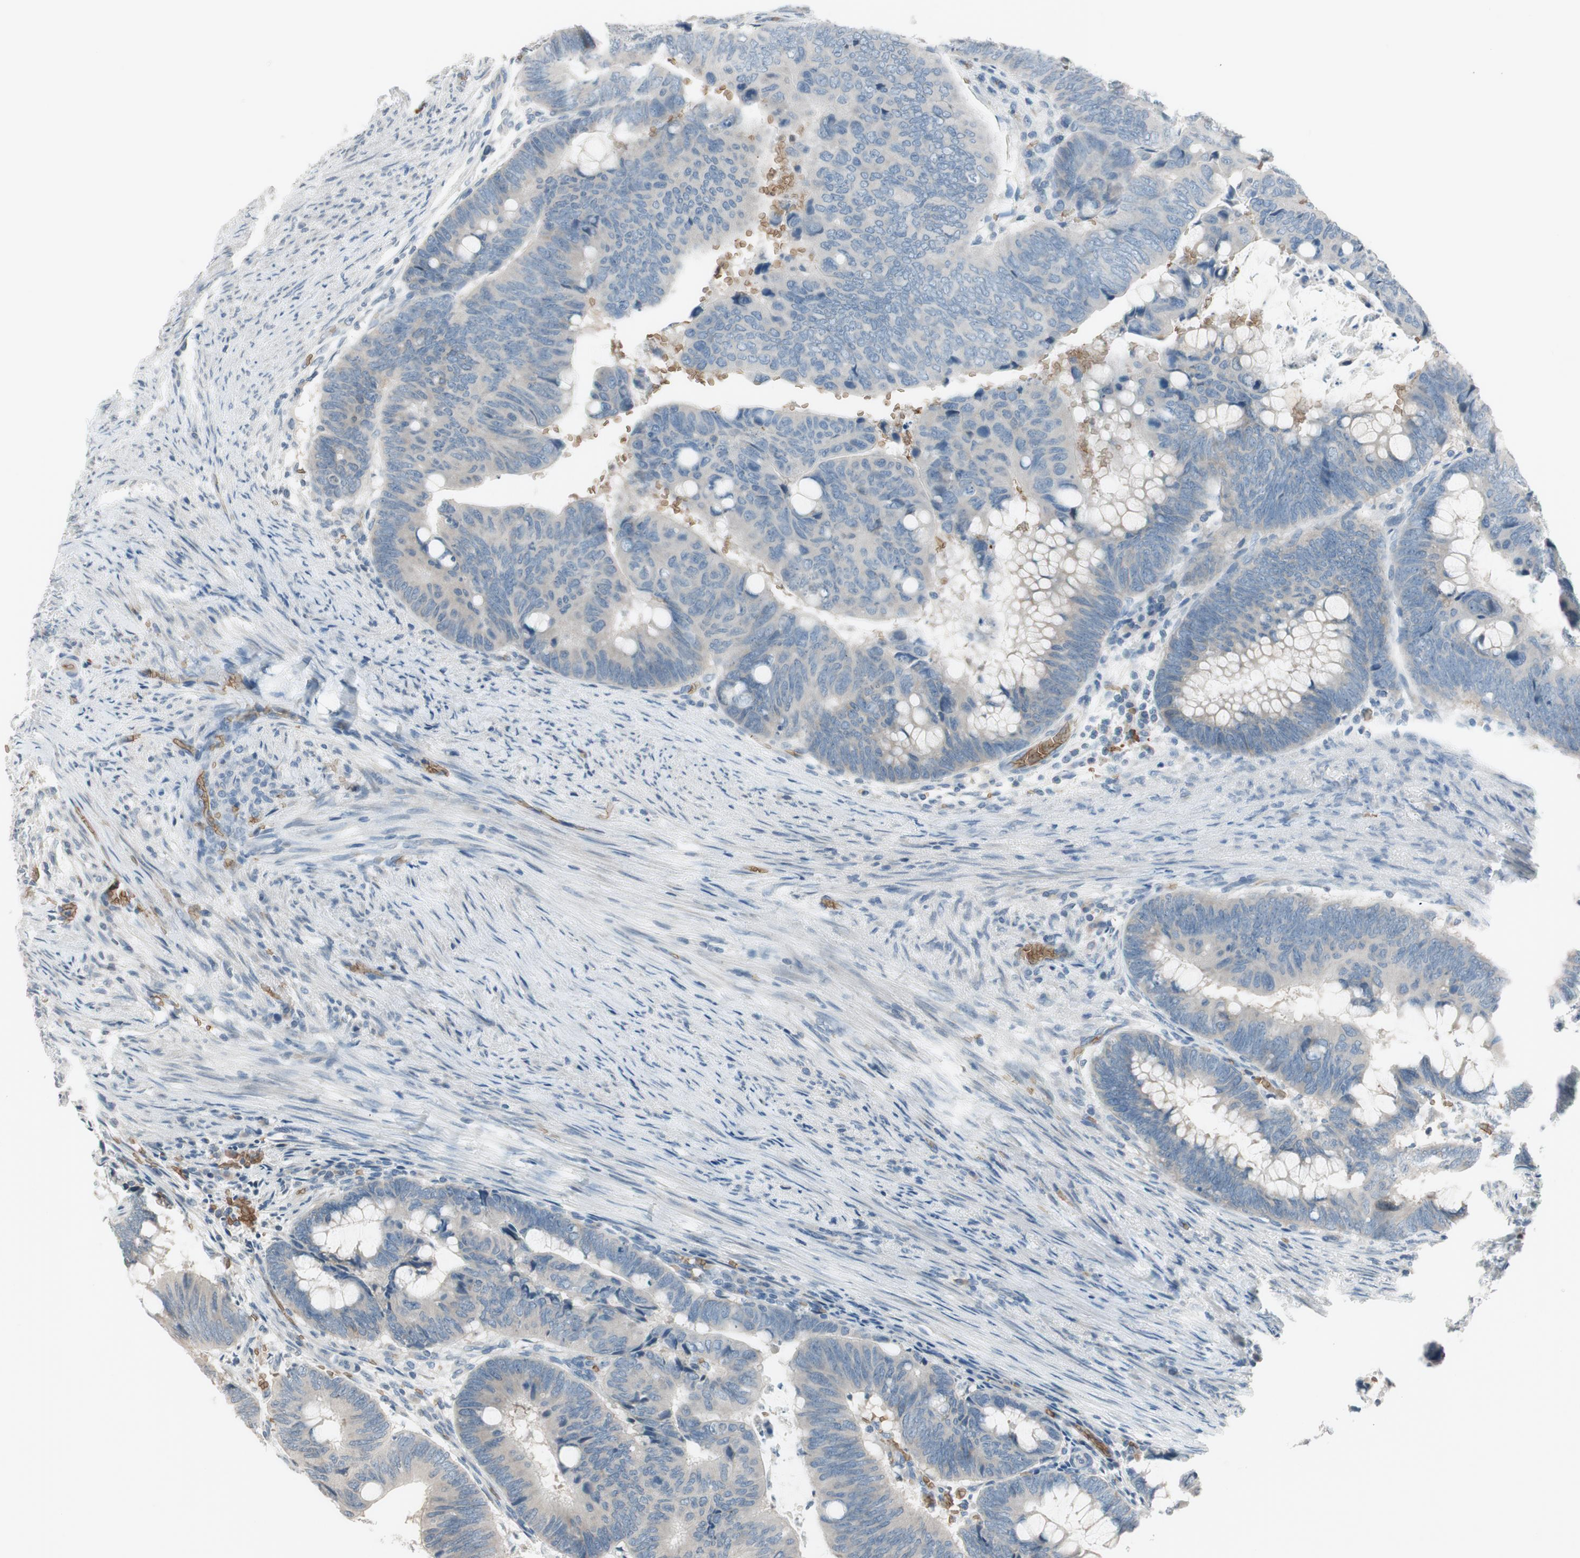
{"staining": {"intensity": "negative", "quantity": "none", "location": "none"}, "tissue": "colorectal cancer", "cell_type": "Tumor cells", "image_type": "cancer", "snomed": [{"axis": "morphology", "description": "Normal tissue, NOS"}, {"axis": "morphology", "description": "Adenocarcinoma, NOS"}, {"axis": "topography", "description": "Rectum"}, {"axis": "topography", "description": "Peripheral nerve tissue"}], "caption": "A photomicrograph of human colorectal cancer (adenocarcinoma) is negative for staining in tumor cells.", "gene": "GYPC", "patient": {"sex": "male", "age": 92}}